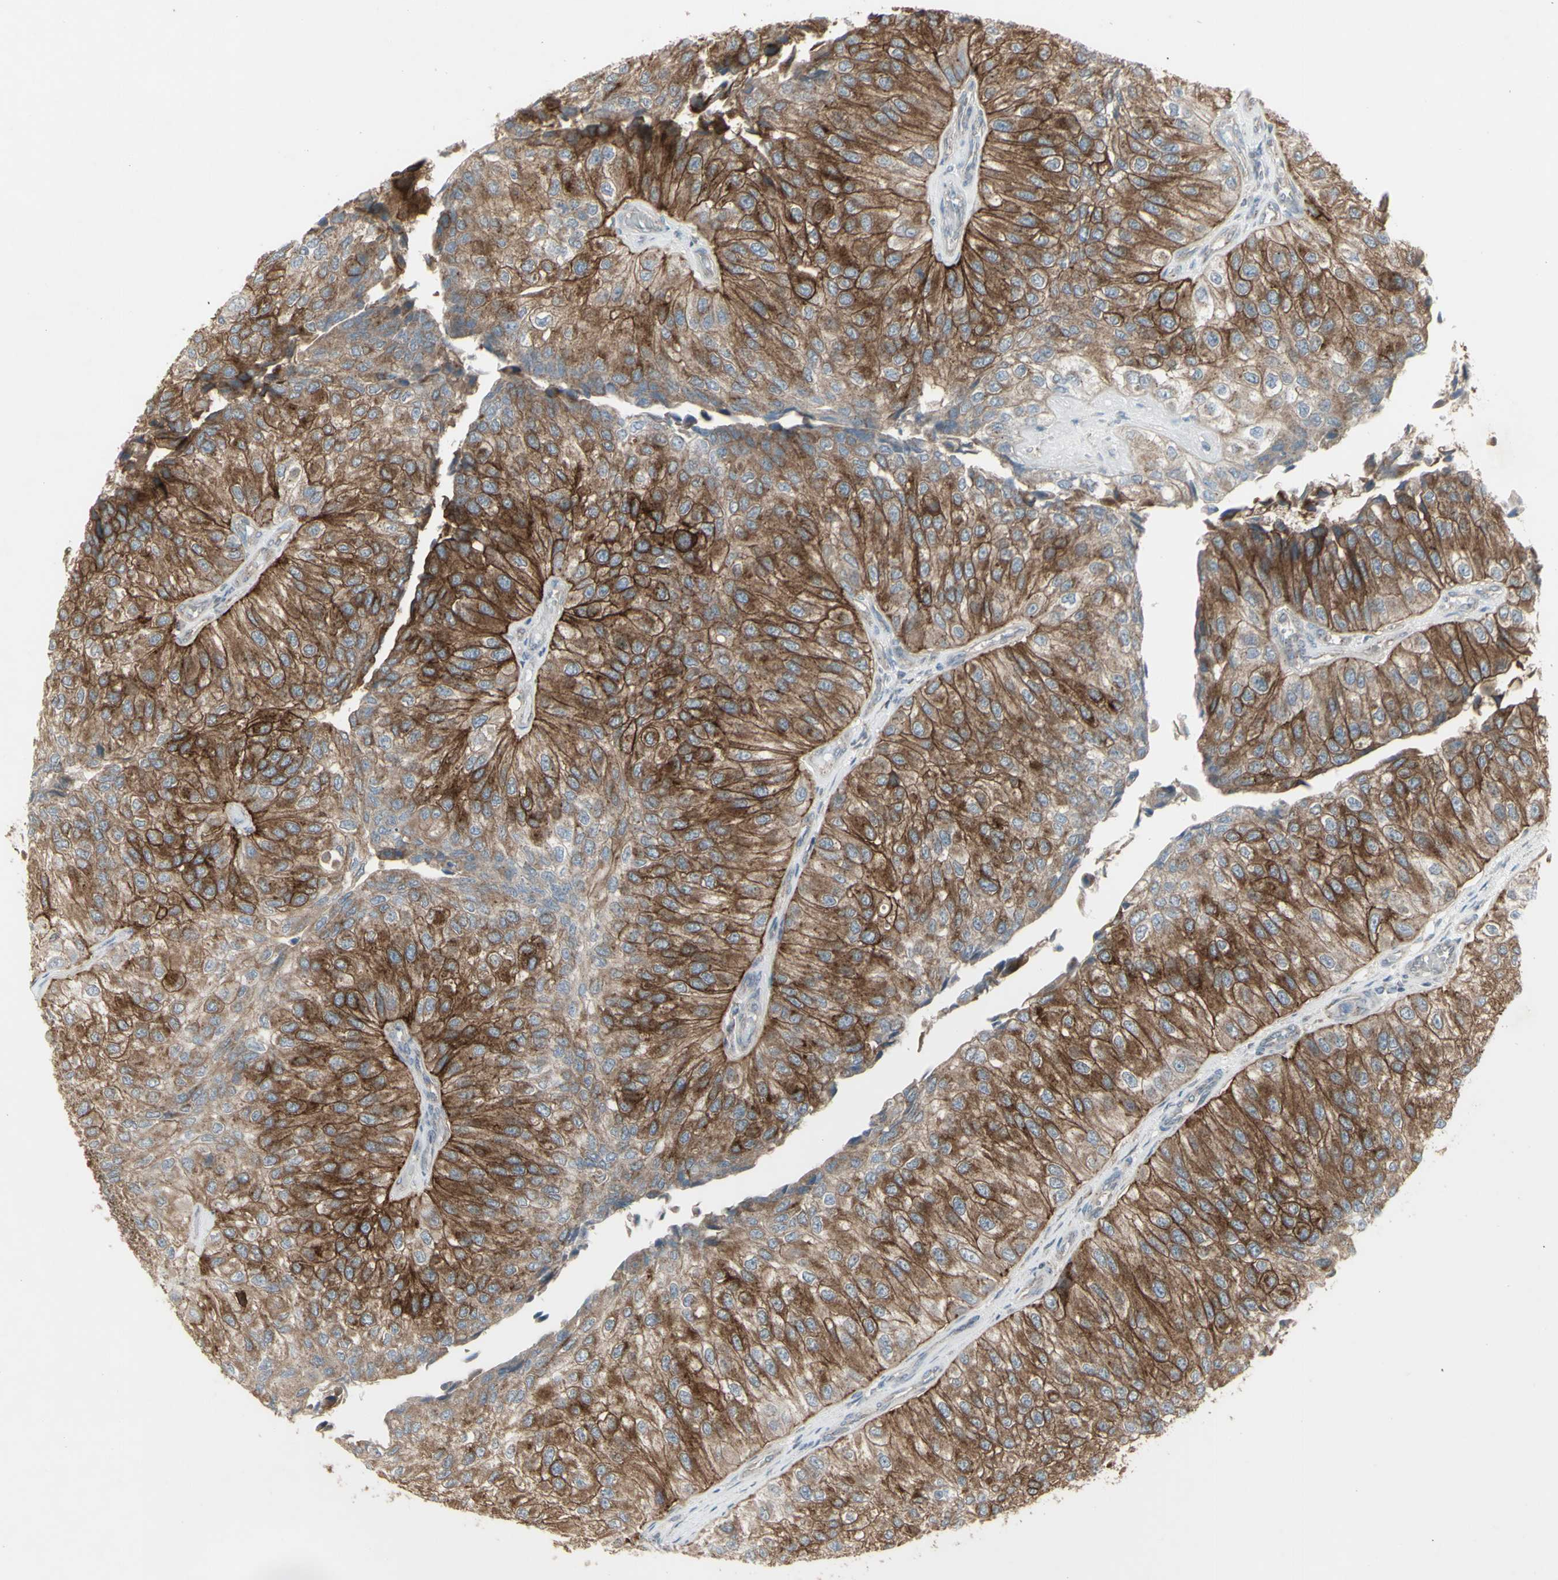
{"staining": {"intensity": "moderate", "quantity": ">75%", "location": "cytoplasmic/membranous"}, "tissue": "urothelial cancer", "cell_type": "Tumor cells", "image_type": "cancer", "snomed": [{"axis": "morphology", "description": "Urothelial carcinoma, High grade"}, {"axis": "topography", "description": "Kidney"}, {"axis": "topography", "description": "Urinary bladder"}], "caption": "Urothelial carcinoma (high-grade) stained for a protein demonstrates moderate cytoplasmic/membranous positivity in tumor cells. The staining was performed using DAB (3,3'-diaminobenzidine), with brown indicating positive protein expression. Nuclei are stained blue with hematoxylin.", "gene": "FXYD3", "patient": {"sex": "male", "age": 77}}